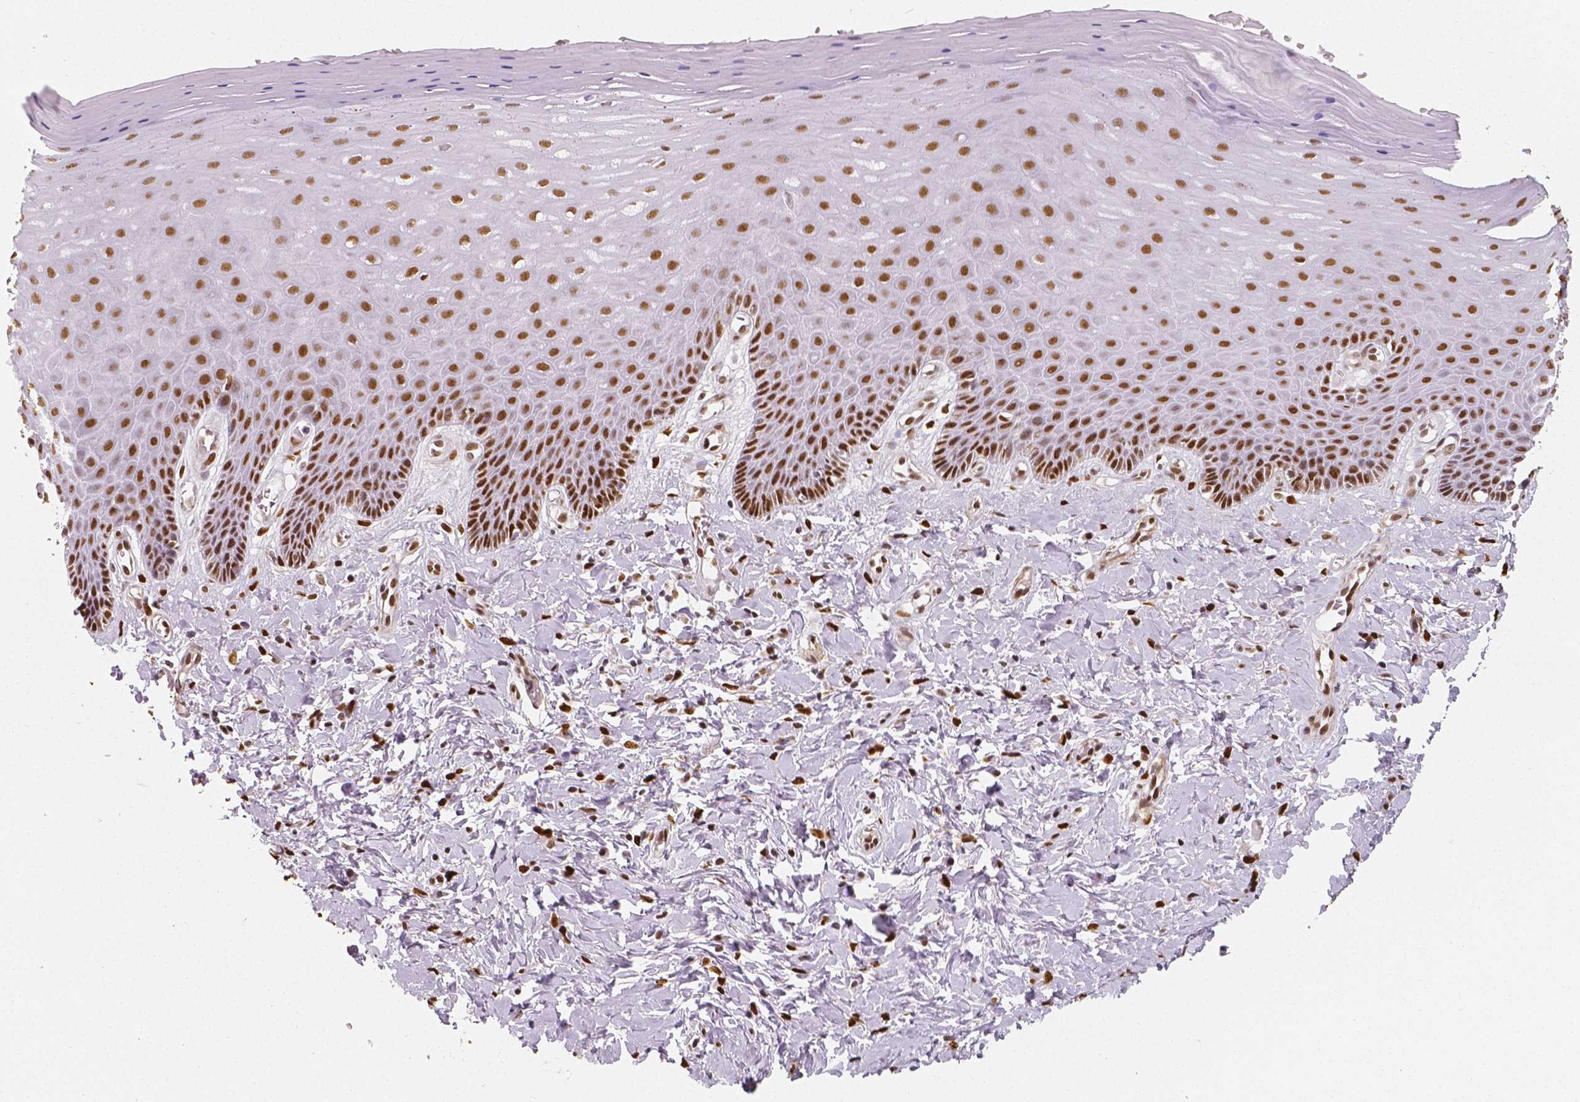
{"staining": {"intensity": "strong", "quantity": ">75%", "location": "nuclear"}, "tissue": "vagina", "cell_type": "Squamous epithelial cells", "image_type": "normal", "snomed": [{"axis": "morphology", "description": "Normal tissue, NOS"}, {"axis": "topography", "description": "Vagina"}], "caption": "High-power microscopy captured an immunohistochemistry (IHC) histopathology image of benign vagina, revealing strong nuclear positivity in about >75% of squamous epithelial cells.", "gene": "NUCKS1", "patient": {"sex": "female", "age": 83}}